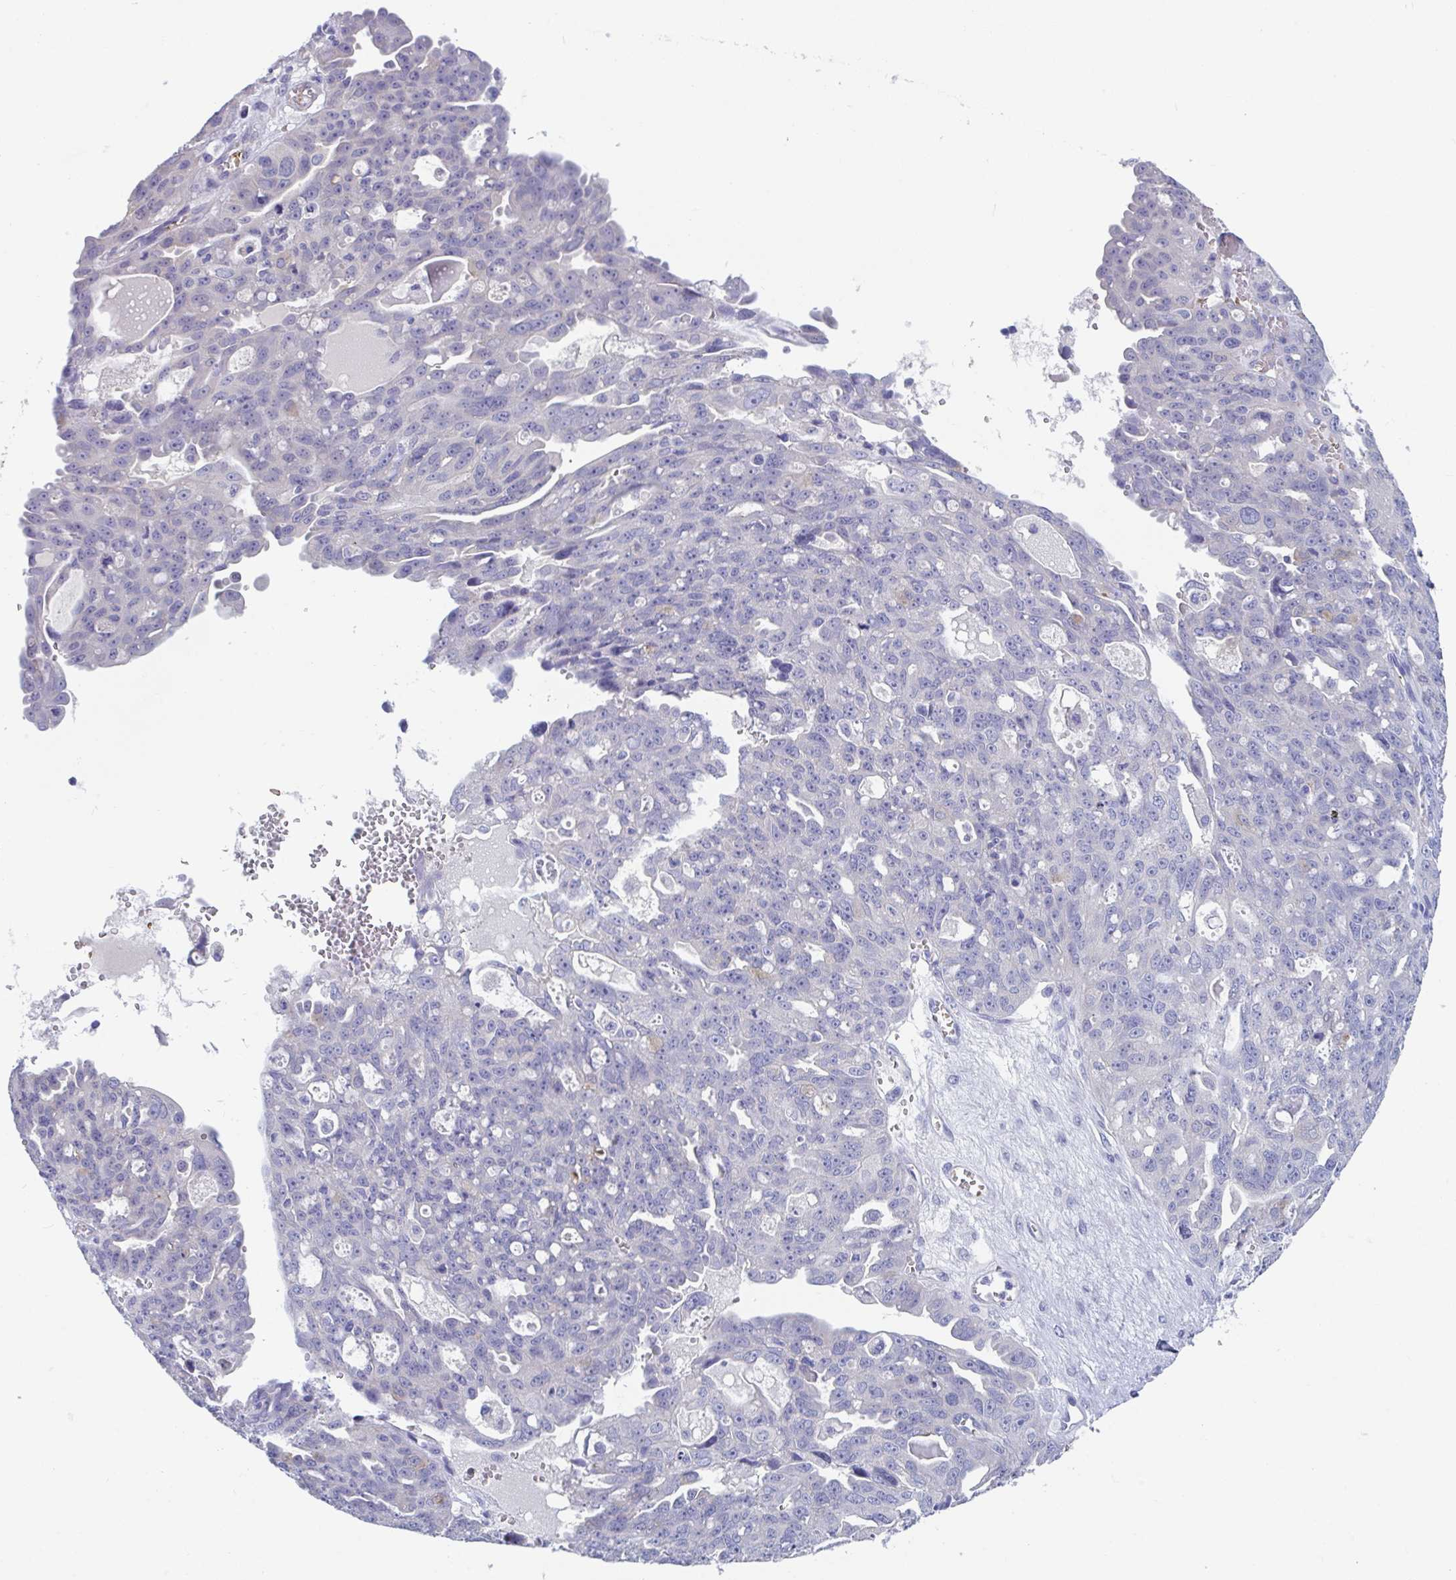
{"staining": {"intensity": "negative", "quantity": "none", "location": "none"}, "tissue": "ovarian cancer", "cell_type": "Tumor cells", "image_type": "cancer", "snomed": [{"axis": "morphology", "description": "Carcinoma, endometroid"}, {"axis": "topography", "description": "Ovary"}], "caption": "This is an immunohistochemistry histopathology image of human ovarian cancer. There is no positivity in tumor cells.", "gene": "TTC30B", "patient": {"sex": "female", "age": 70}}